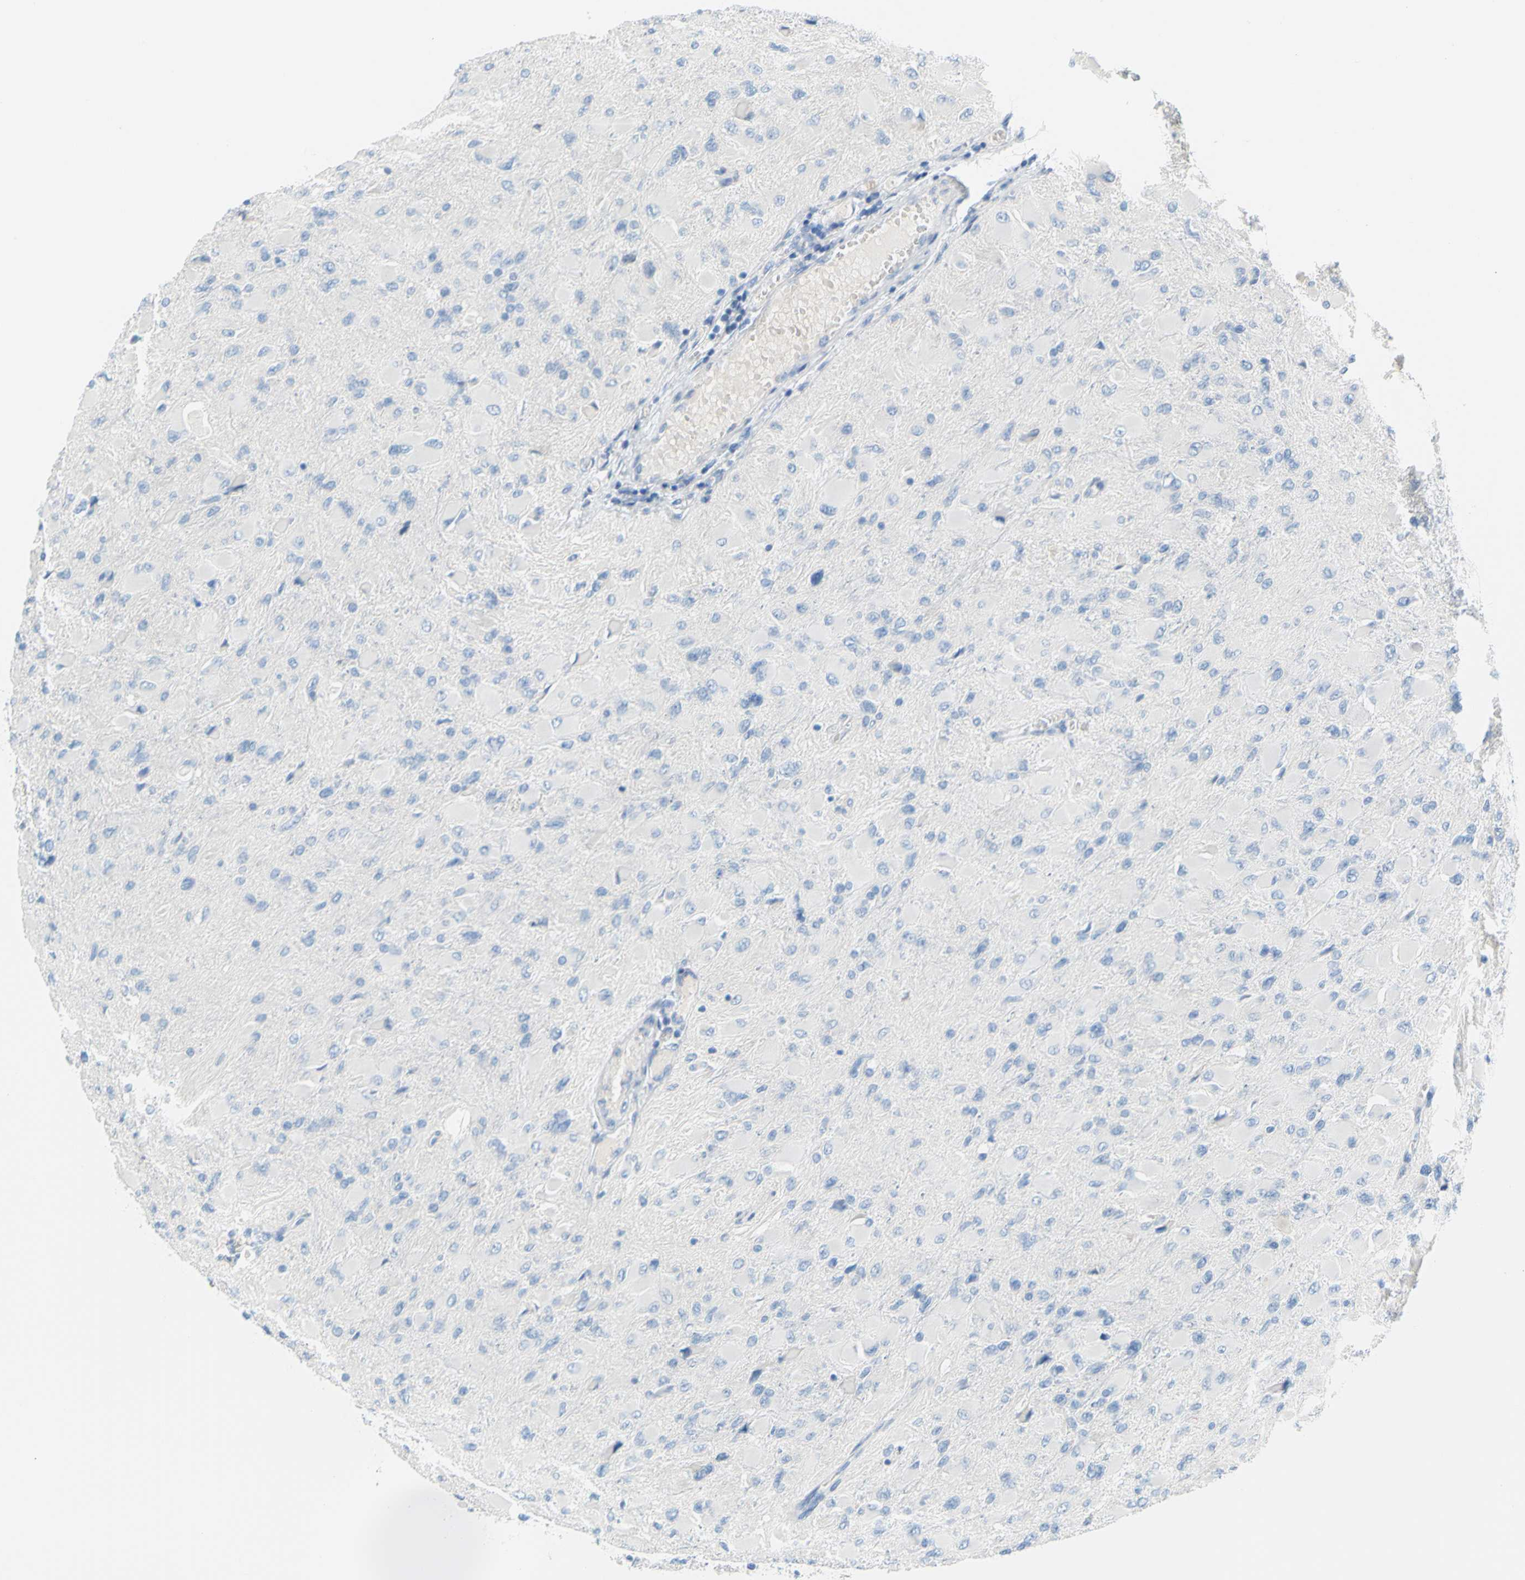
{"staining": {"intensity": "negative", "quantity": "none", "location": "none"}, "tissue": "glioma", "cell_type": "Tumor cells", "image_type": "cancer", "snomed": [{"axis": "morphology", "description": "Glioma, malignant, High grade"}, {"axis": "topography", "description": "Cerebral cortex"}], "caption": "Immunohistochemical staining of glioma shows no significant positivity in tumor cells.", "gene": "DCT", "patient": {"sex": "female", "age": 36}}